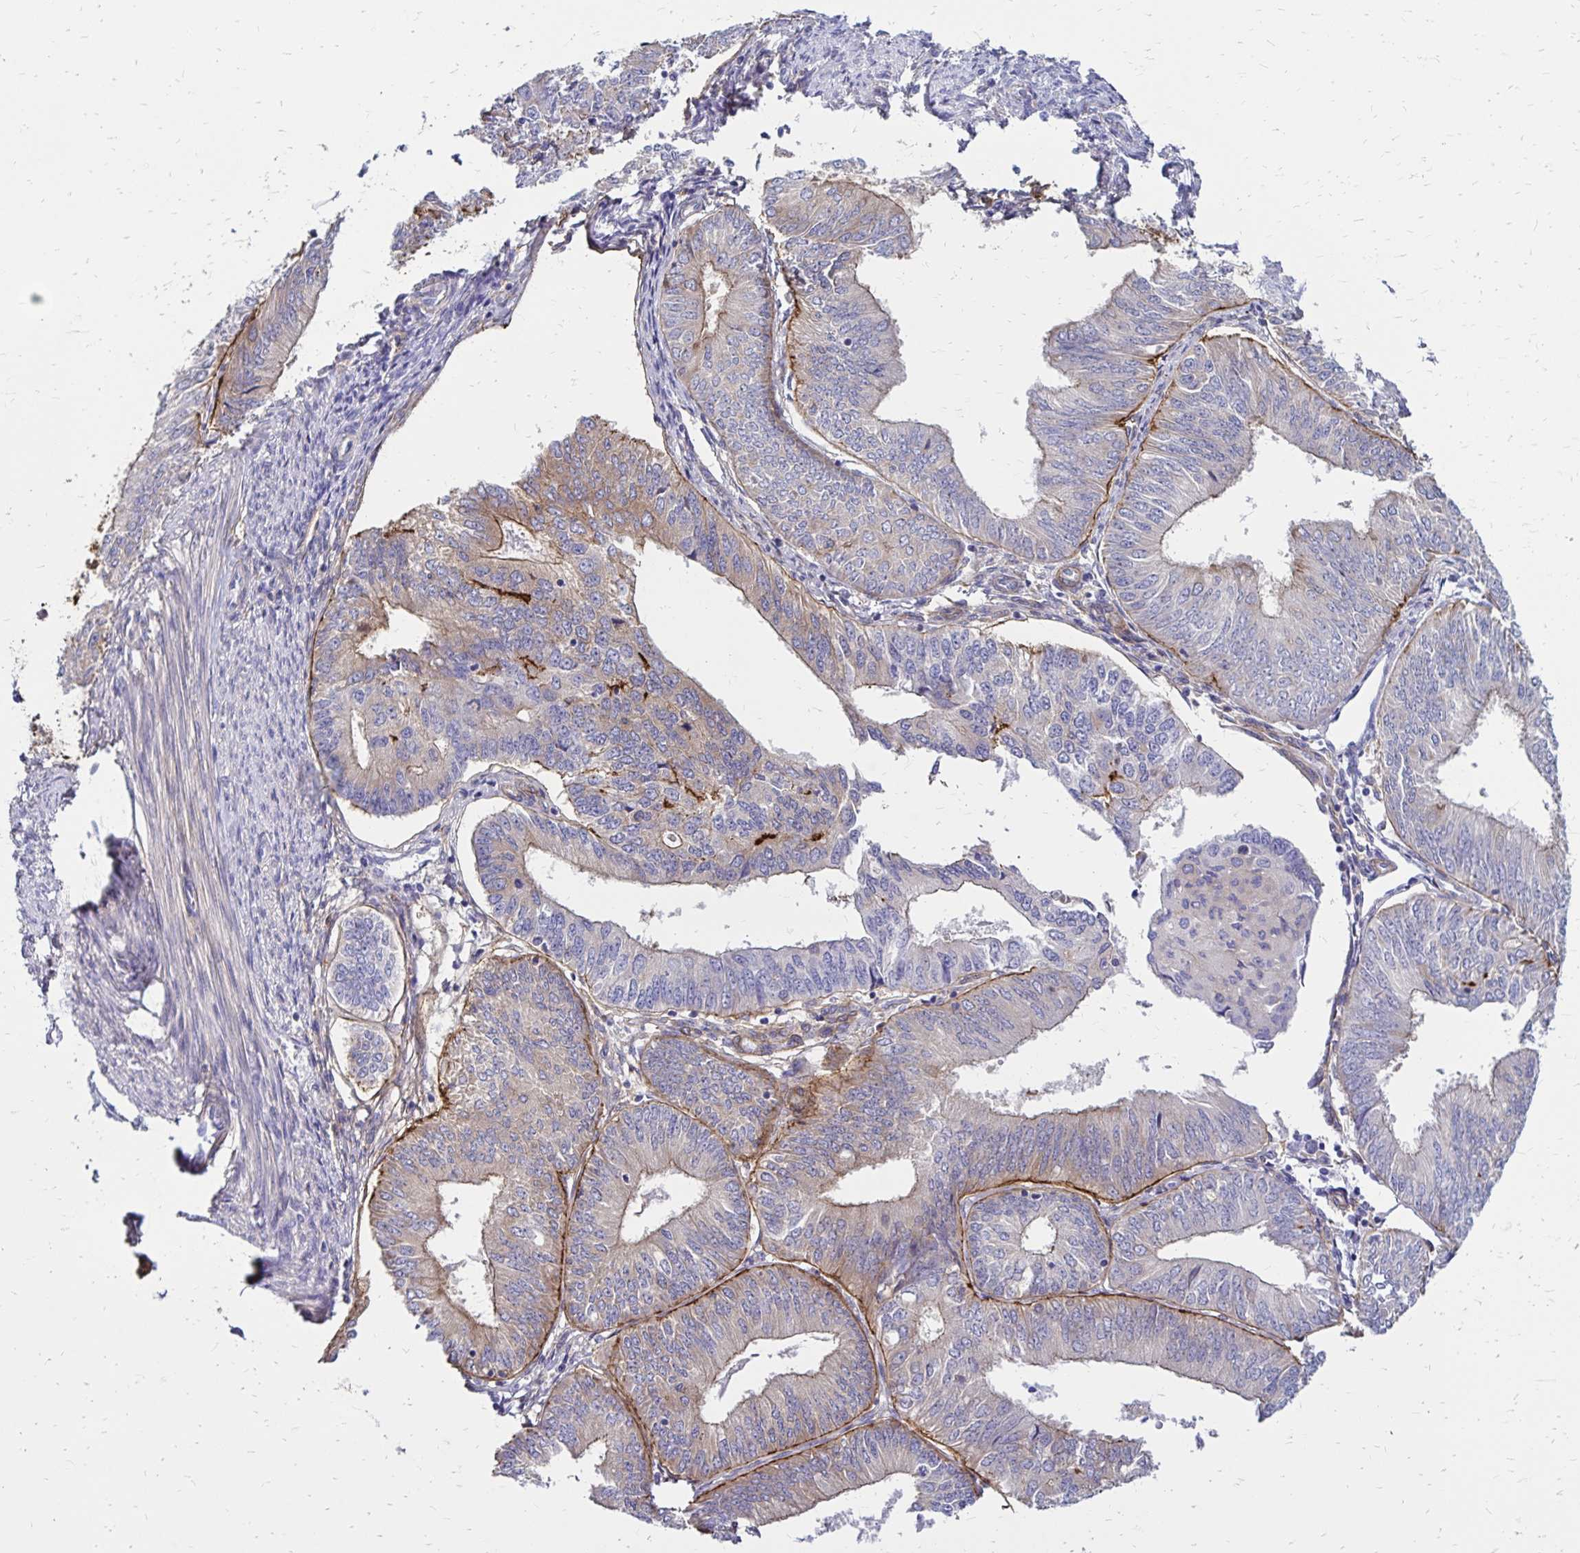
{"staining": {"intensity": "weak", "quantity": "<25%", "location": "cytoplasmic/membranous"}, "tissue": "endometrial cancer", "cell_type": "Tumor cells", "image_type": "cancer", "snomed": [{"axis": "morphology", "description": "Adenocarcinoma, NOS"}, {"axis": "topography", "description": "Endometrium"}], "caption": "A histopathology image of endometrial adenocarcinoma stained for a protein shows no brown staining in tumor cells. (Brightfield microscopy of DAB (3,3'-diaminobenzidine) IHC at high magnification).", "gene": "TNS3", "patient": {"sex": "female", "age": 58}}